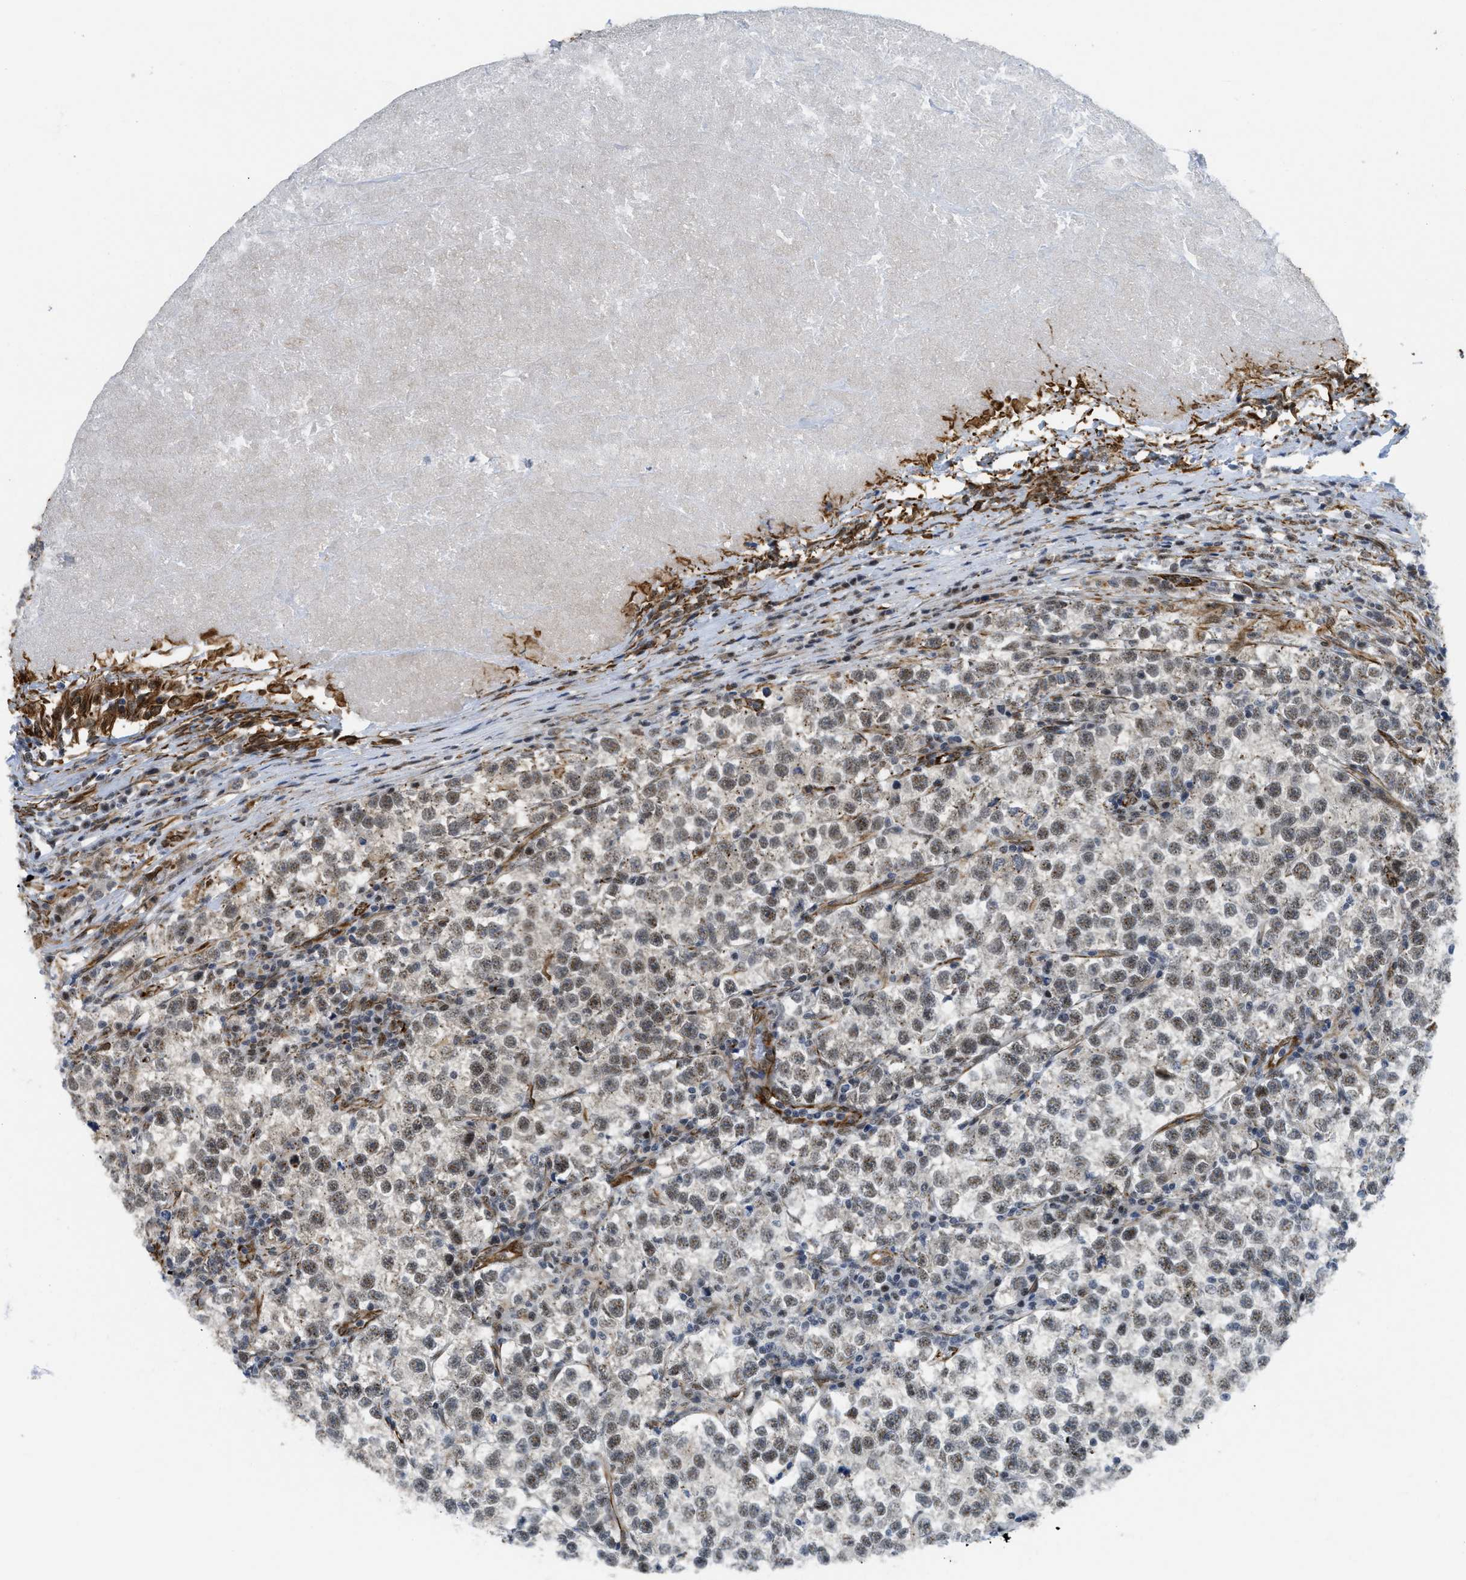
{"staining": {"intensity": "moderate", "quantity": "25%-75%", "location": "nuclear"}, "tissue": "testis cancer", "cell_type": "Tumor cells", "image_type": "cancer", "snomed": [{"axis": "morphology", "description": "Normal tissue, NOS"}, {"axis": "morphology", "description": "Seminoma, NOS"}, {"axis": "topography", "description": "Testis"}], "caption": "Seminoma (testis) was stained to show a protein in brown. There is medium levels of moderate nuclear staining in approximately 25%-75% of tumor cells.", "gene": "LRRC8B", "patient": {"sex": "male", "age": 43}}